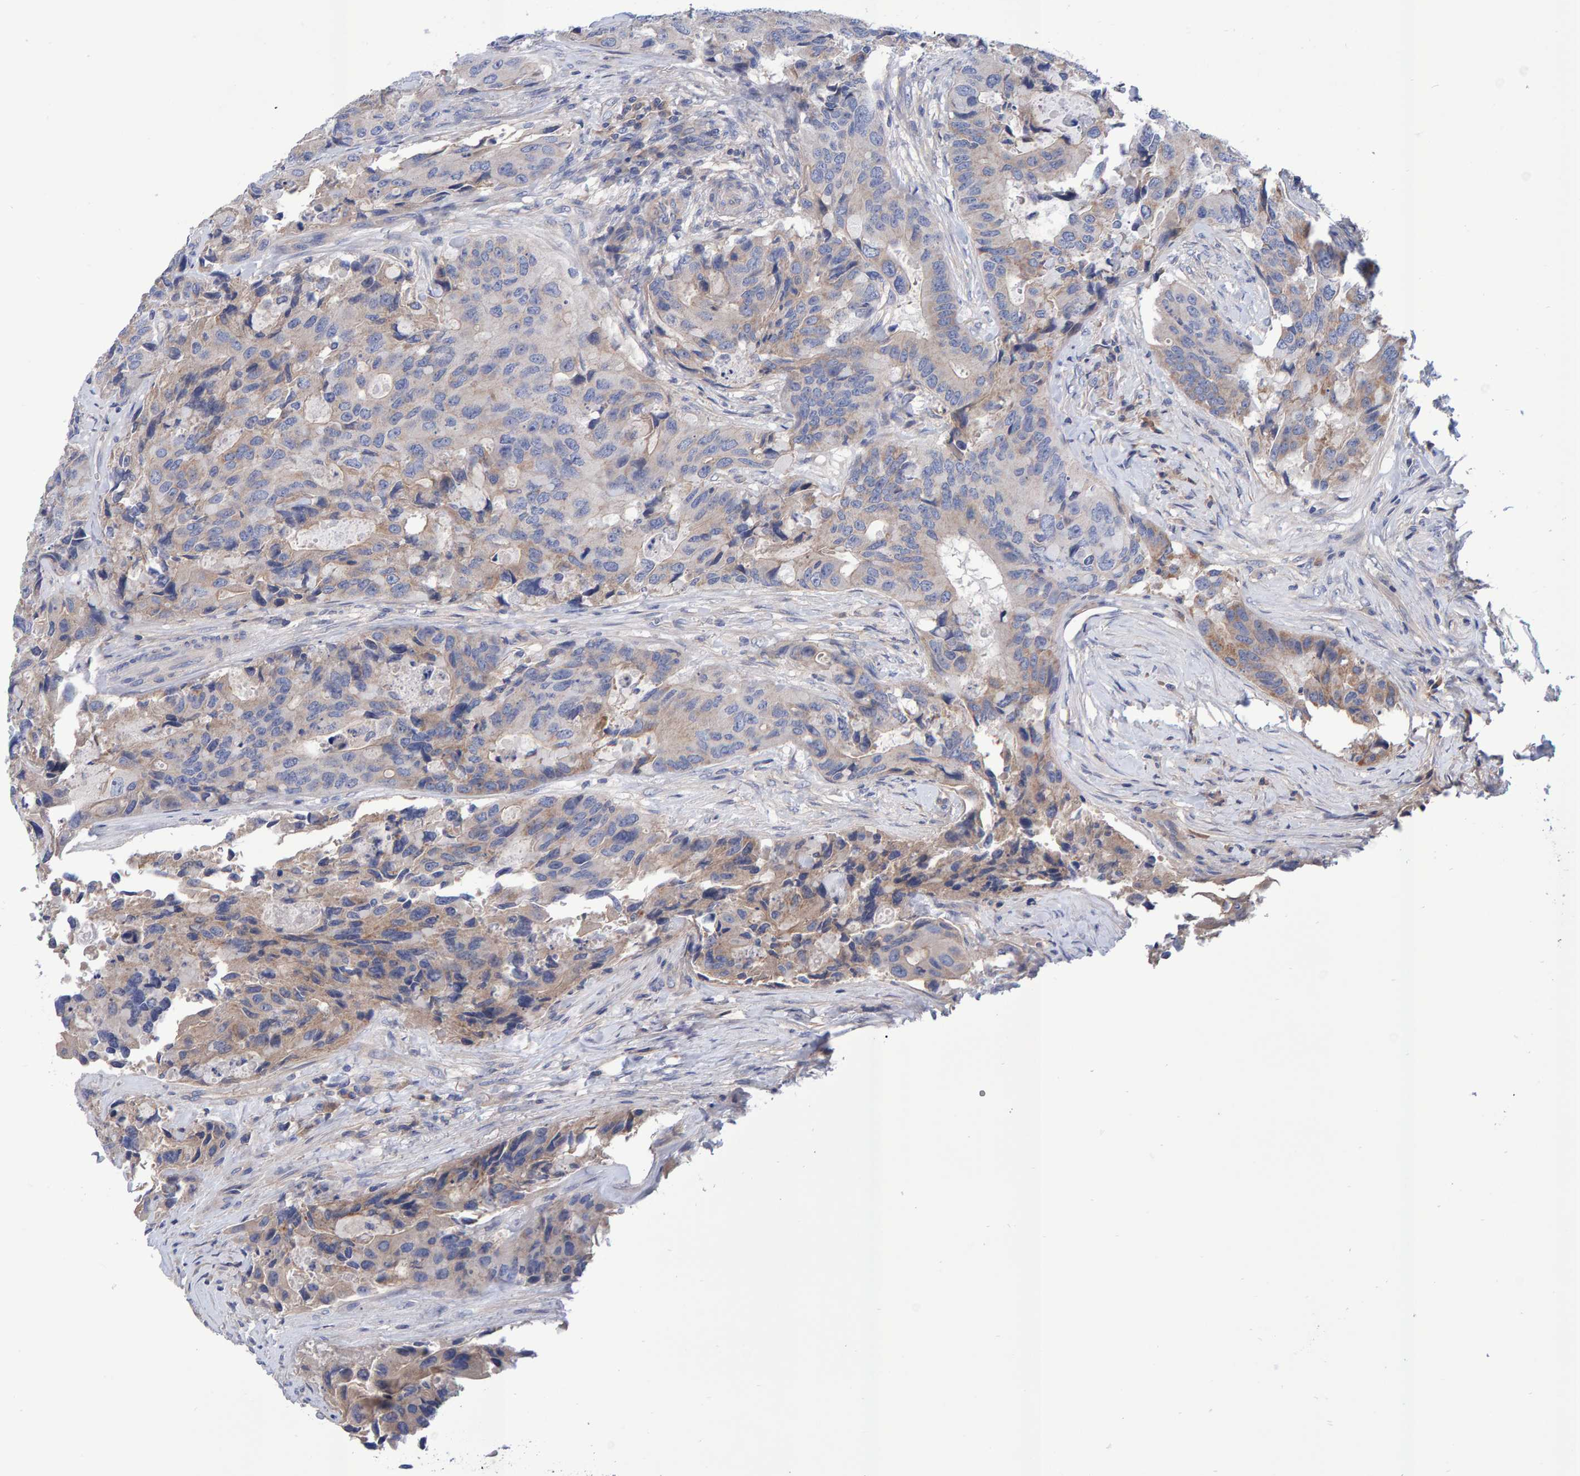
{"staining": {"intensity": "weak", "quantity": "<25%", "location": "cytoplasmic/membranous"}, "tissue": "colorectal cancer", "cell_type": "Tumor cells", "image_type": "cancer", "snomed": [{"axis": "morphology", "description": "Adenocarcinoma, NOS"}, {"axis": "topography", "description": "Colon"}], "caption": "IHC photomicrograph of colorectal cancer stained for a protein (brown), which exhibits no positivity in tumor cells.", "gene": "EFR3A", "patient": {"sex": "male", "age": 71}}